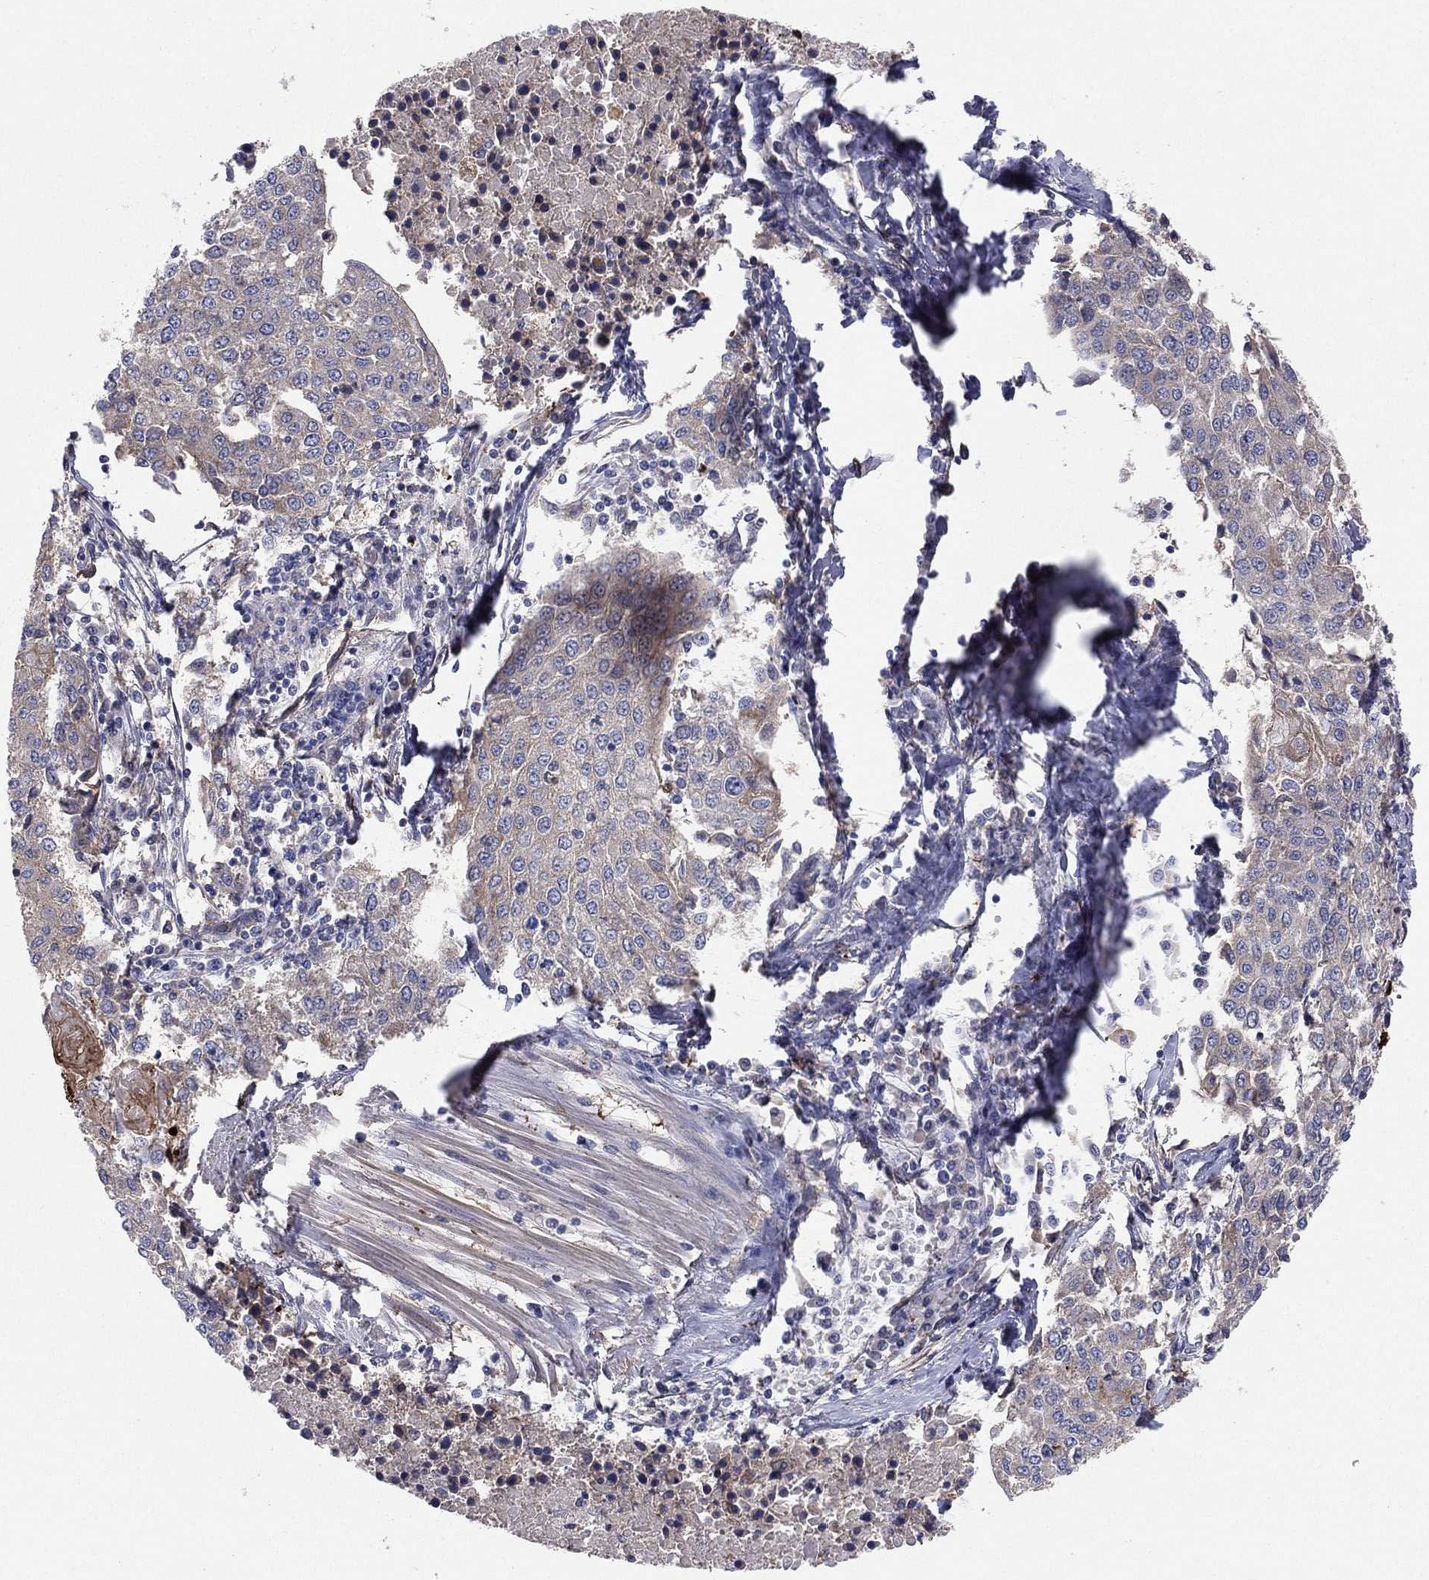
{"staining": {"intensity": "negative", "quantity": "none", "location": "none"}, "tissue": "urothelial cancer", "cell_type": "Tumor cells", "image_type": "cancer", "snomed": [{"axis": "morphology", "description": "Urothelial carcinoma, High grade"}, {"axis": "topography", "description": "Urinary bladder"}], "caption": "Micrograph shows no significant protein staining in tumor cells of high-grade urothelial carcinoma.", "gene": "EMP2", "patient": {"sex": "female", "age": 85}}